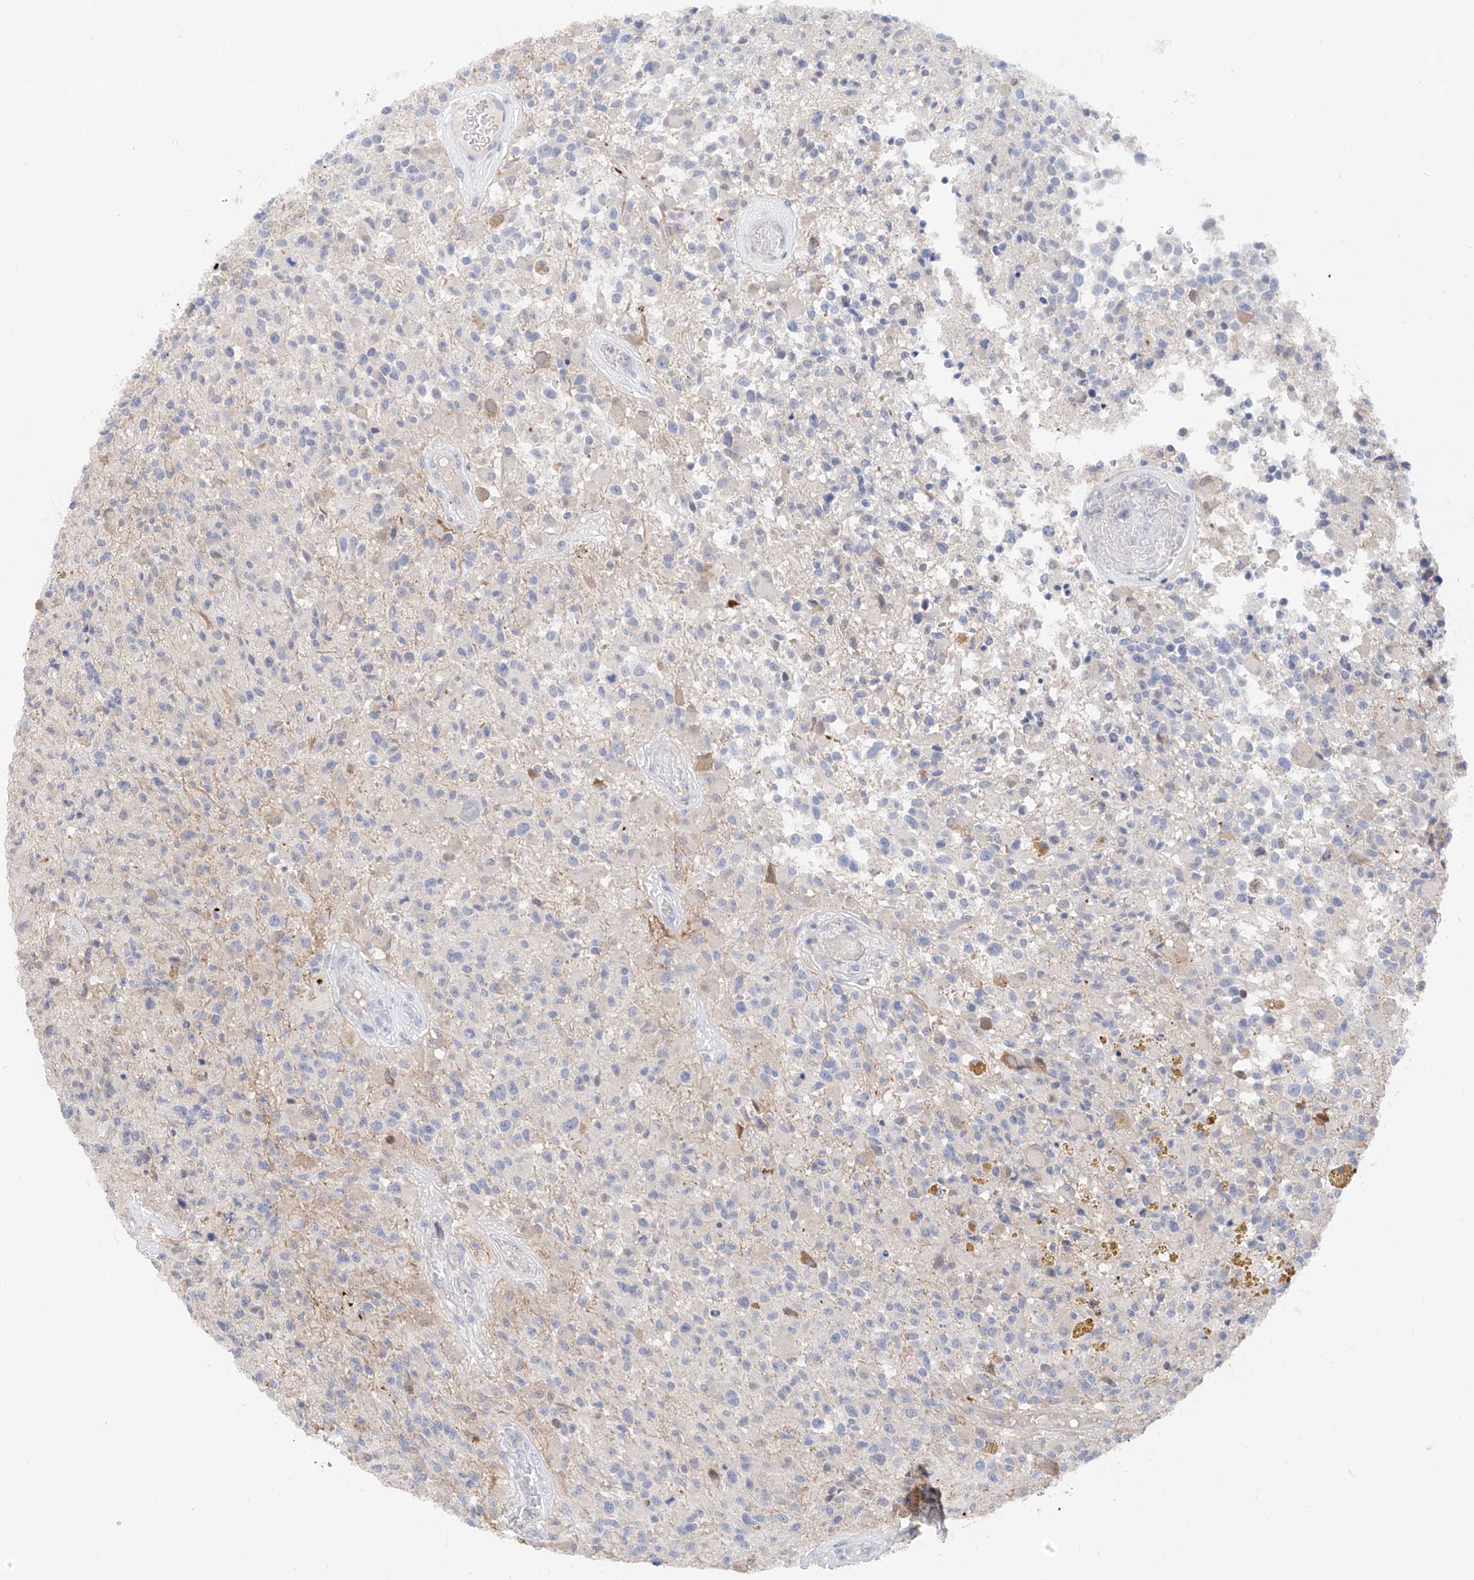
{"staining": {"intensity": "negative", "quantity": "none", "location": "none"}, "tissue": "glioma", "cell_type": "Tumor cells", "image_type": "cancer", "snomed": [{"axis": "morphology", "description": "Glioma, malignant, High grade"}, {"axis": "morphology", "description": "Glioblastoma, NOS"}, {"axis": "topography", "description": "Brain"}], "caption": "This is an immunohistochemistry (IHC) micrograph of human glioma. There is no positivity in tumor cells.", "gene": "FUCA2", "patient": {"sex": "male", "age": 60}}